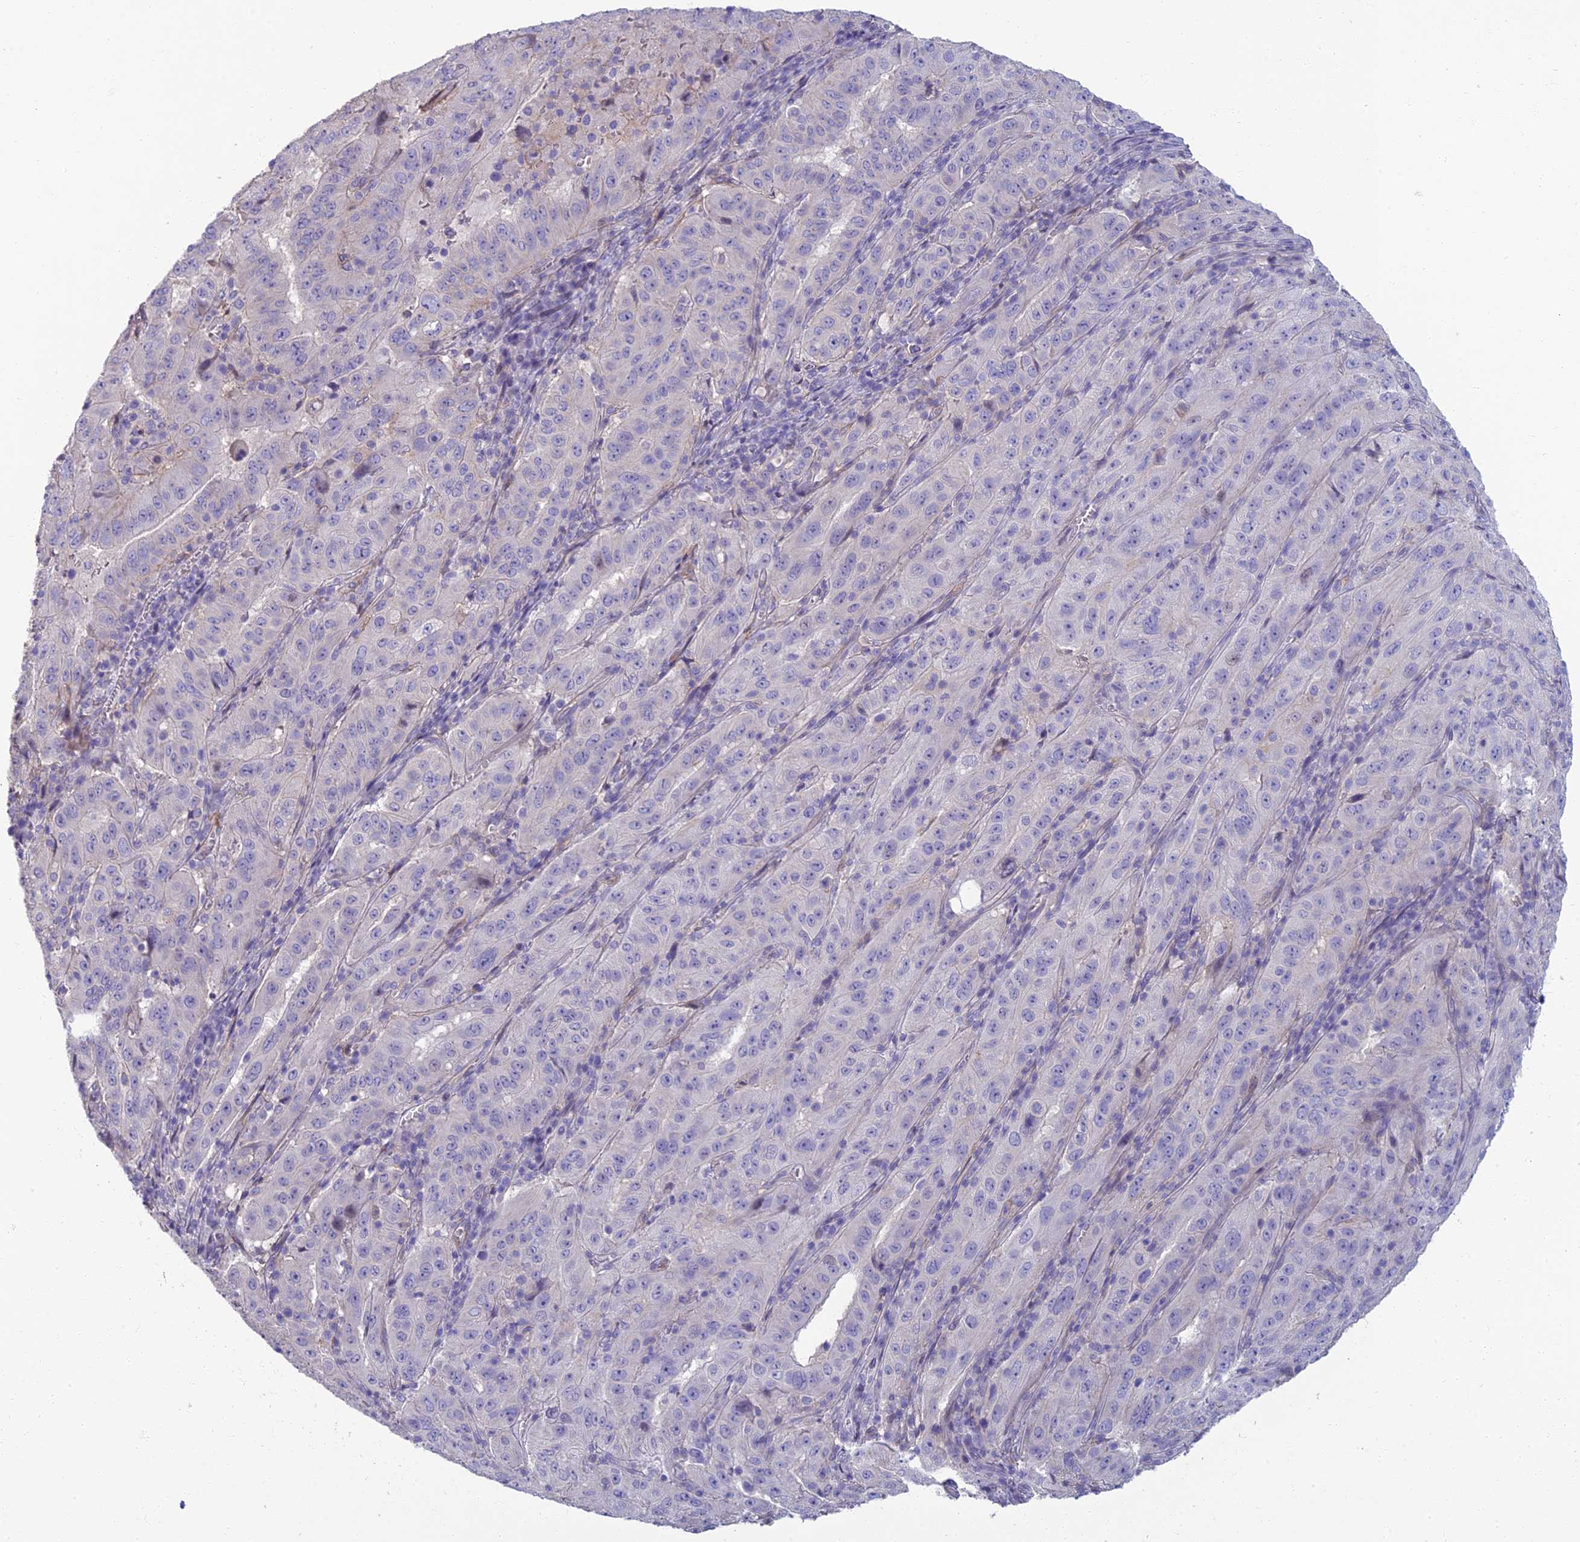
{"staining": {"intensity": "negative", "quantity": "none", "location": "none"}, "tissue": "pancreatic cancer", "cell_type": "Tumor cells", "image_type": "cancer", "snomed": [{"axis": "morphology", "description": "Adenocarcinoma, NOS"}, {"axis": "topography", "description": "Pancreas"}], "caption": "DAB (3,3'-diaminobenzidine) immunohistochemical staining of pancreatic cancer demonstrates no significant staining in tumor cells.", "gene": "NEURL1", "patient": {"sex": "male", "age": 63}}